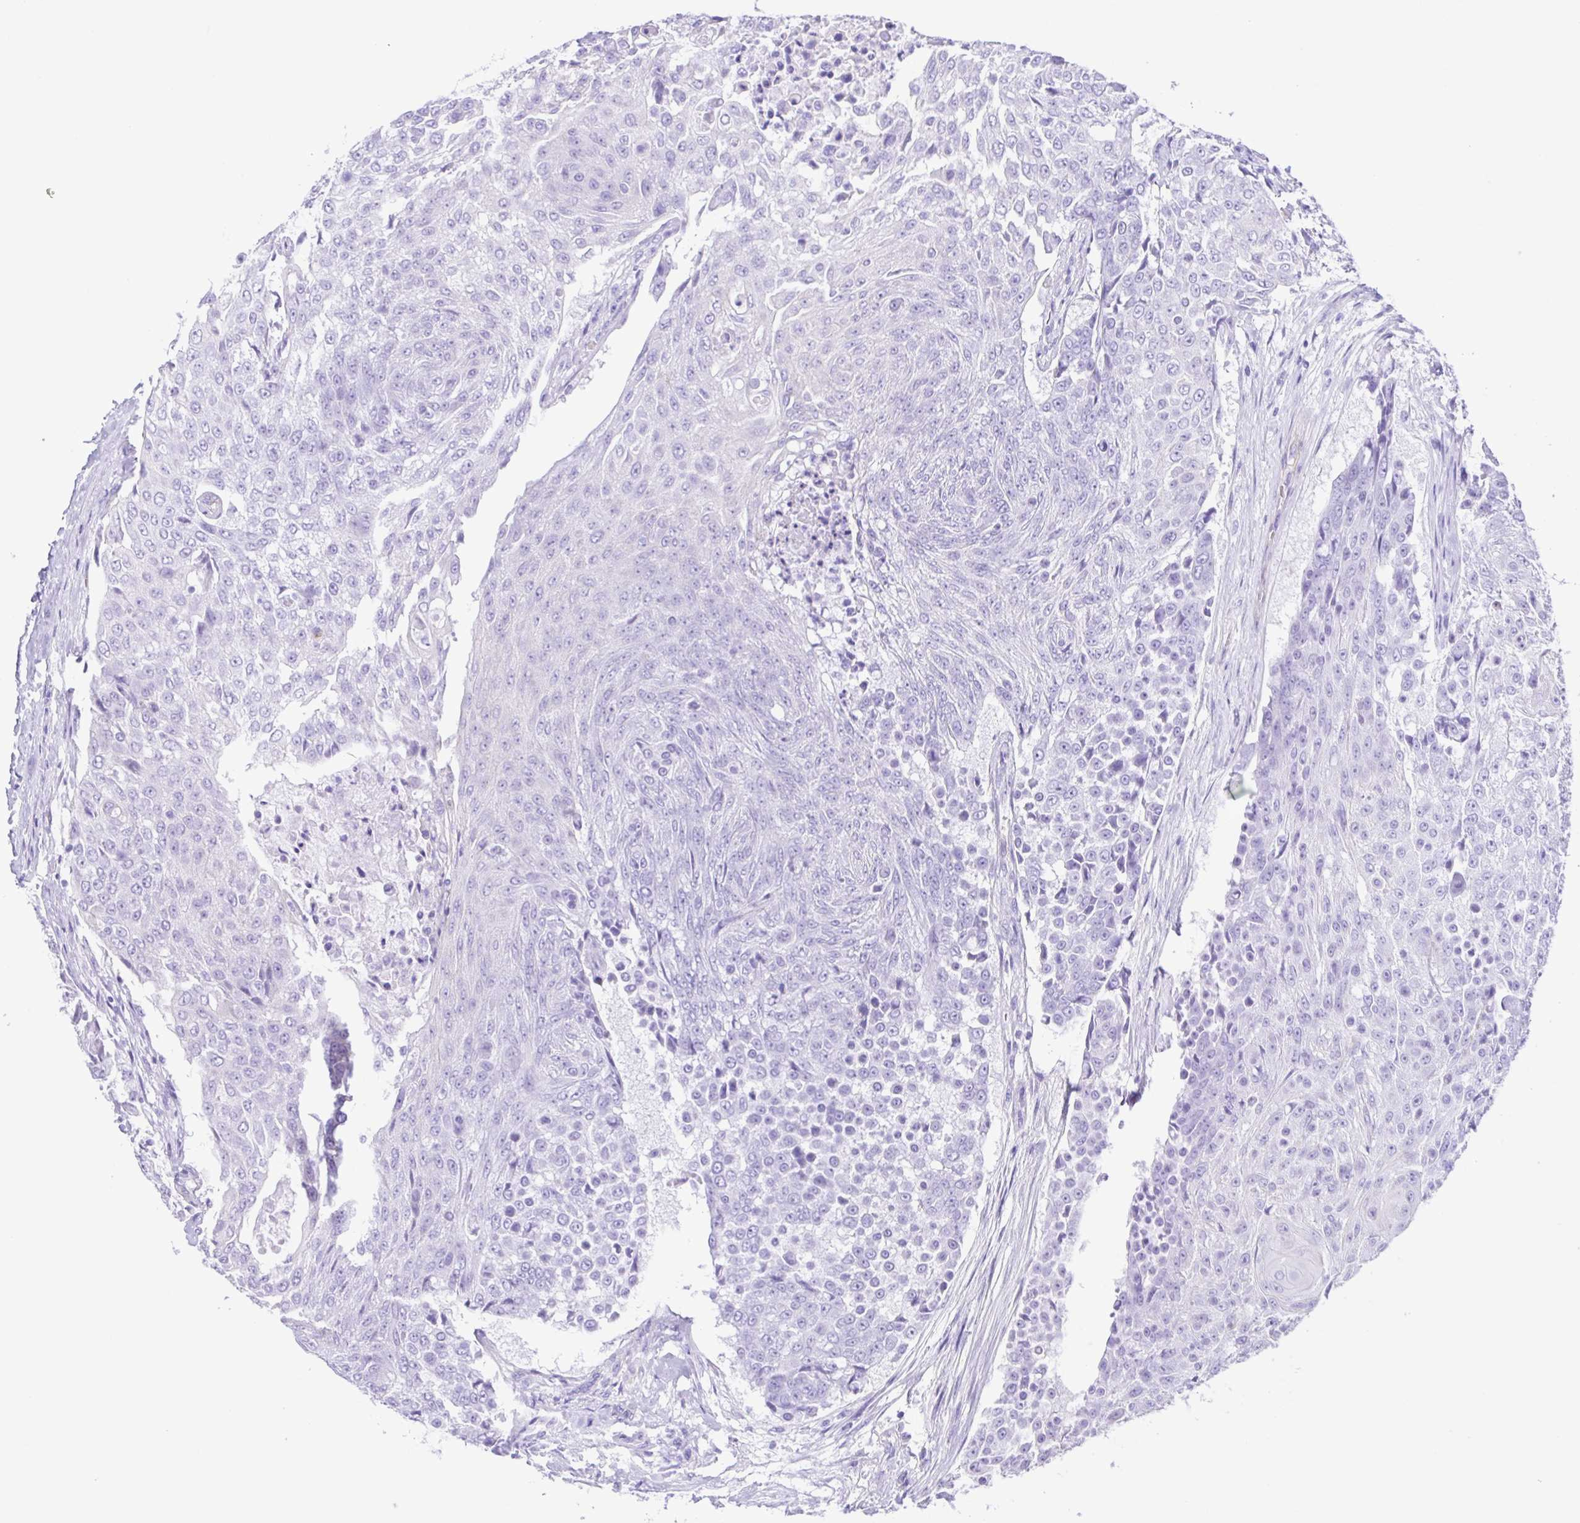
{"staining": {"intensity": "negative", "quantity": "none", "location": "none"}, "tissue": "urothelial cancer", "cell_type": "Tumor cells", "image_type": "cancer", "snomed": [{"axis": "morphology", "description": "Urothelial carcinoma, High grade"}, {"axis": "topography", "description": "Urinary bladder"}], "caption": "Protein analysis of high-grade urothelial carcinoma exhibits no significant expression in tumor cells.", "gene": "CYP11A1", "patient": {"sex": "female", "age": 63}}